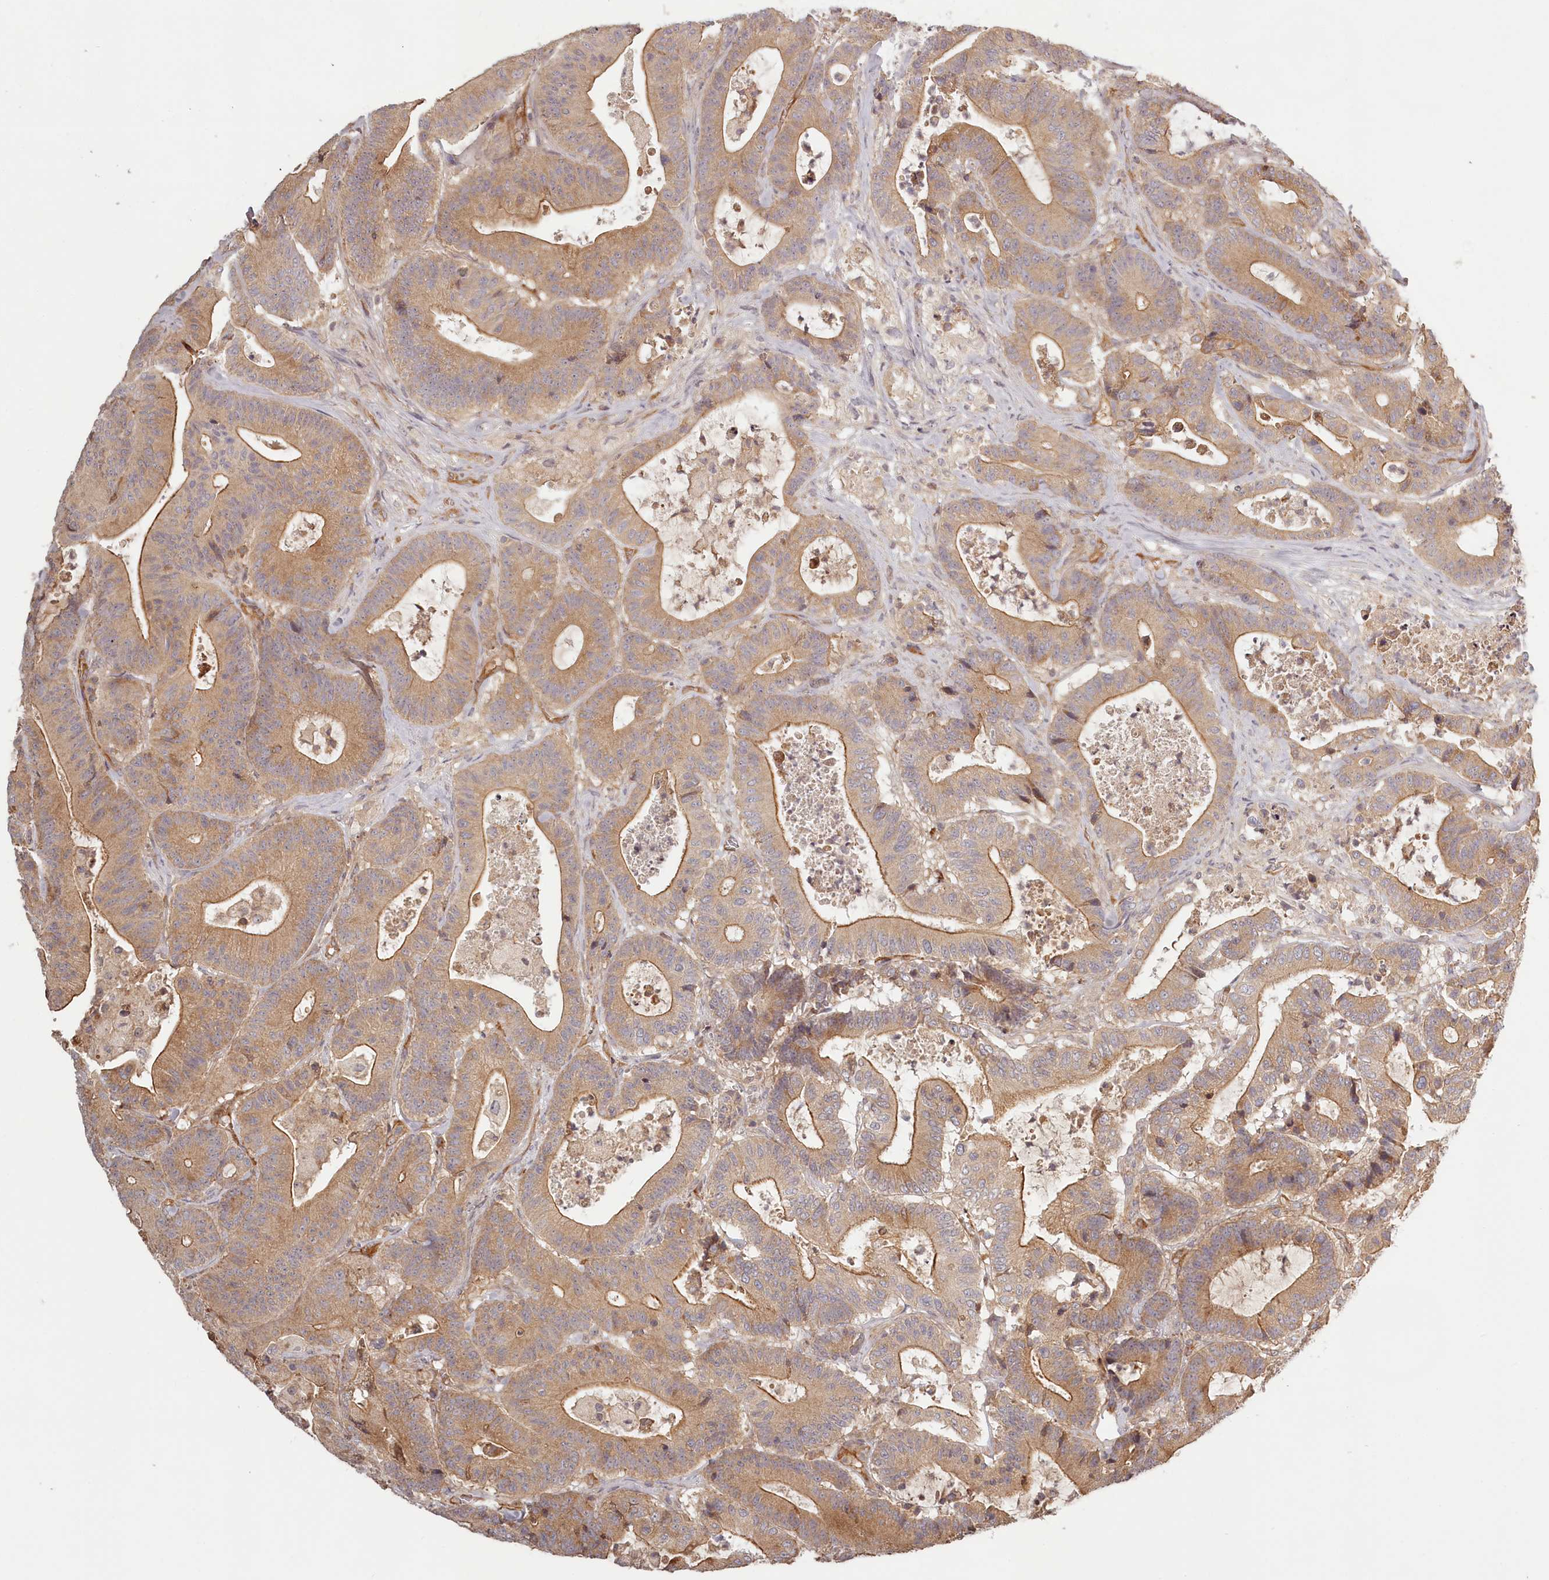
{"staining": {"intensity": "moderate", "quantity": ">75%", "location": "cytoplasmic/membranous"}, "tissue": "colorectal cancer", "cell_type": "Tumor cells", "image_type": "cancer", "snomed": [{"axis": "morphology", "description": "Adenocarcinoma, NOS"}, {"axis": "topography", "description": "Colon"}], "caption": "Immunohistochemistry (IHC) histopathology image of human colorectal cancer (adenocarcinoma) stained for a protein (brown), which reveals medium levels of moderate cytoplasmic/membranous expression in approximately >75% of tumor cells.", "gene": "TMIE", "patient": {"sex": "female", "age": 84}}